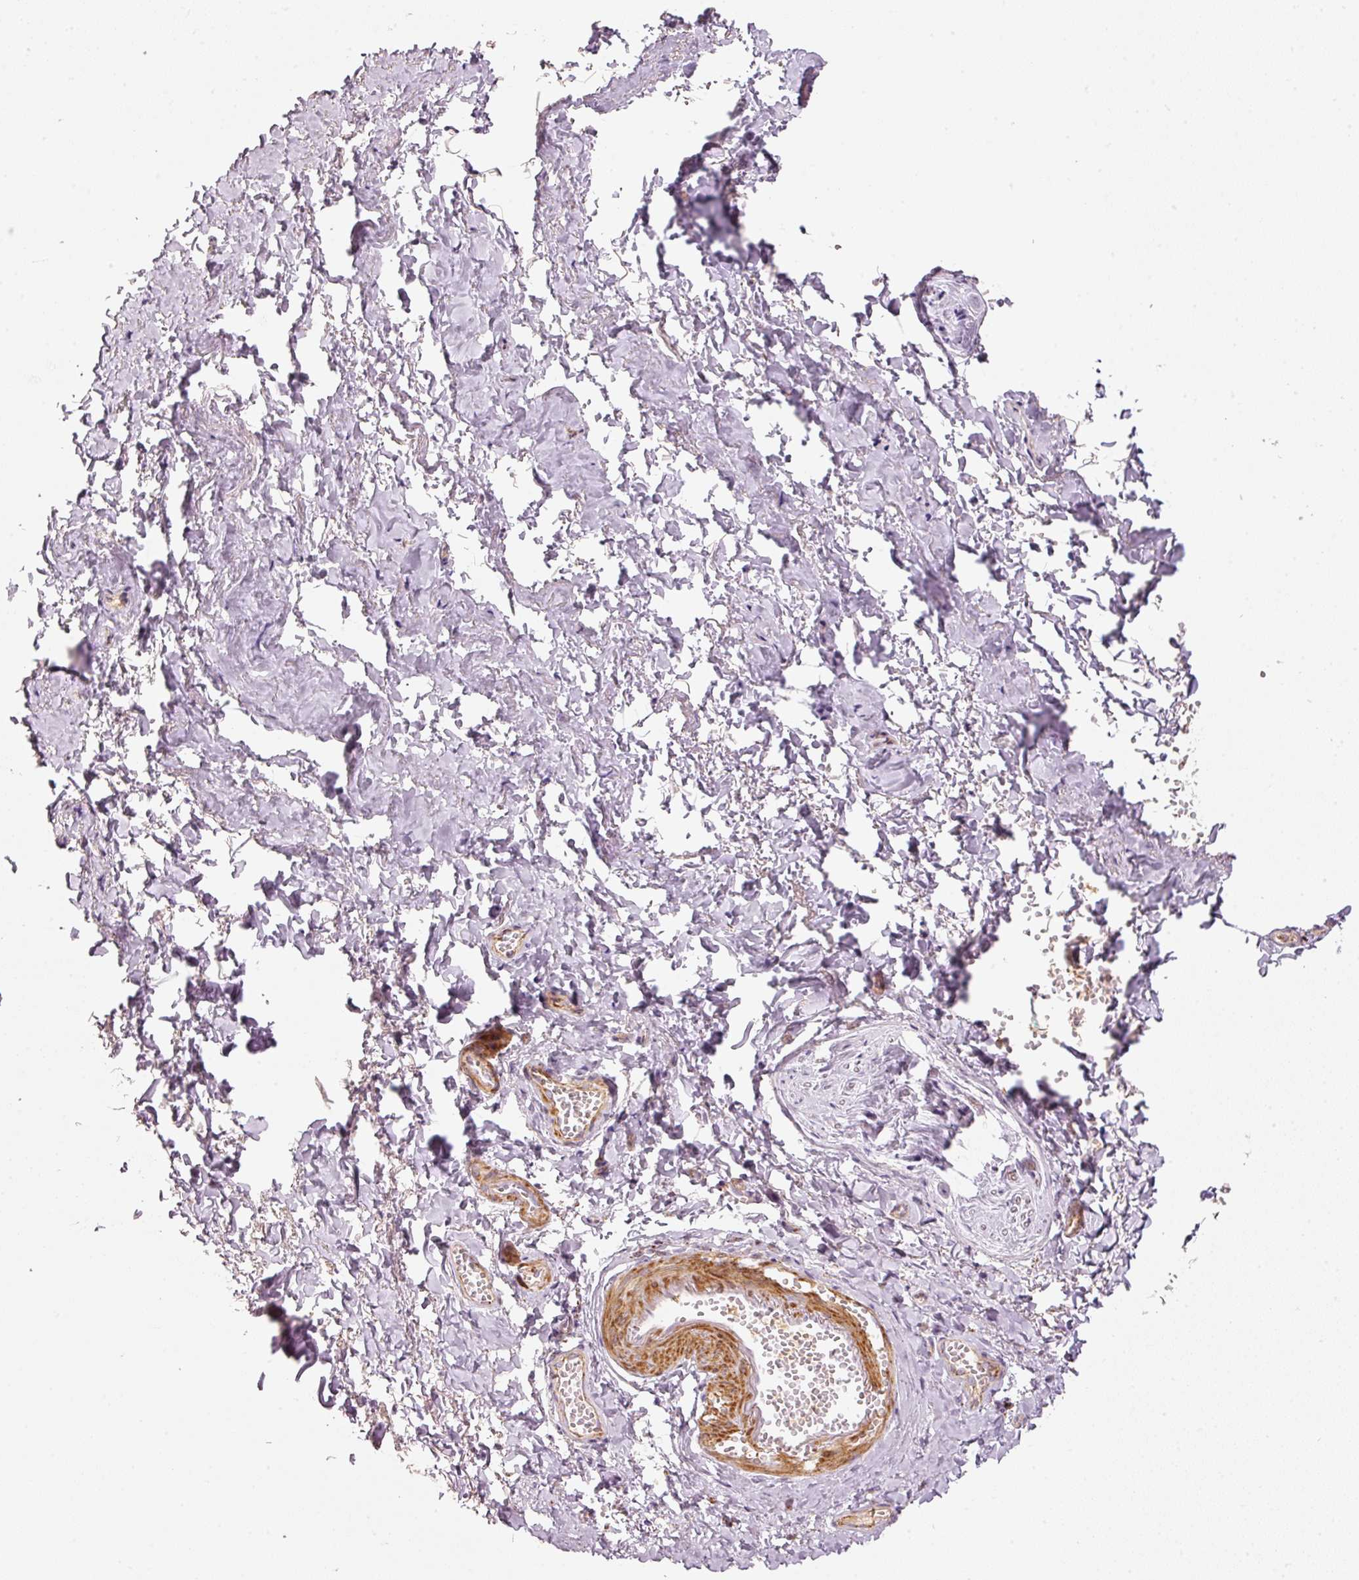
{"staining": {"intensity": "moderate", "quantity": "<25%", "location": "cytoplasmic/membranous"}, "tissue": "adipose tissue", "cell_type": "Adipocytes", "image_type": "normal", "snomed": [{"axis": "morphology", "description": "Normal tissue, NOS"}, {"axis": "topography", "description": "Vulva"}, {"axis": "topography", "description": "Vagina"}, {"axis": "topography", "description": "Peripheral nerve tissue"}], "caption": "Immunohistochemical staining of benign human adipose tissue exhibits moderate cytoplasmic/membranous protein expression in approximately <25% of adipocytes.", "gene": "C17orf98", "patient": {"sex": "female", "age": 66}}